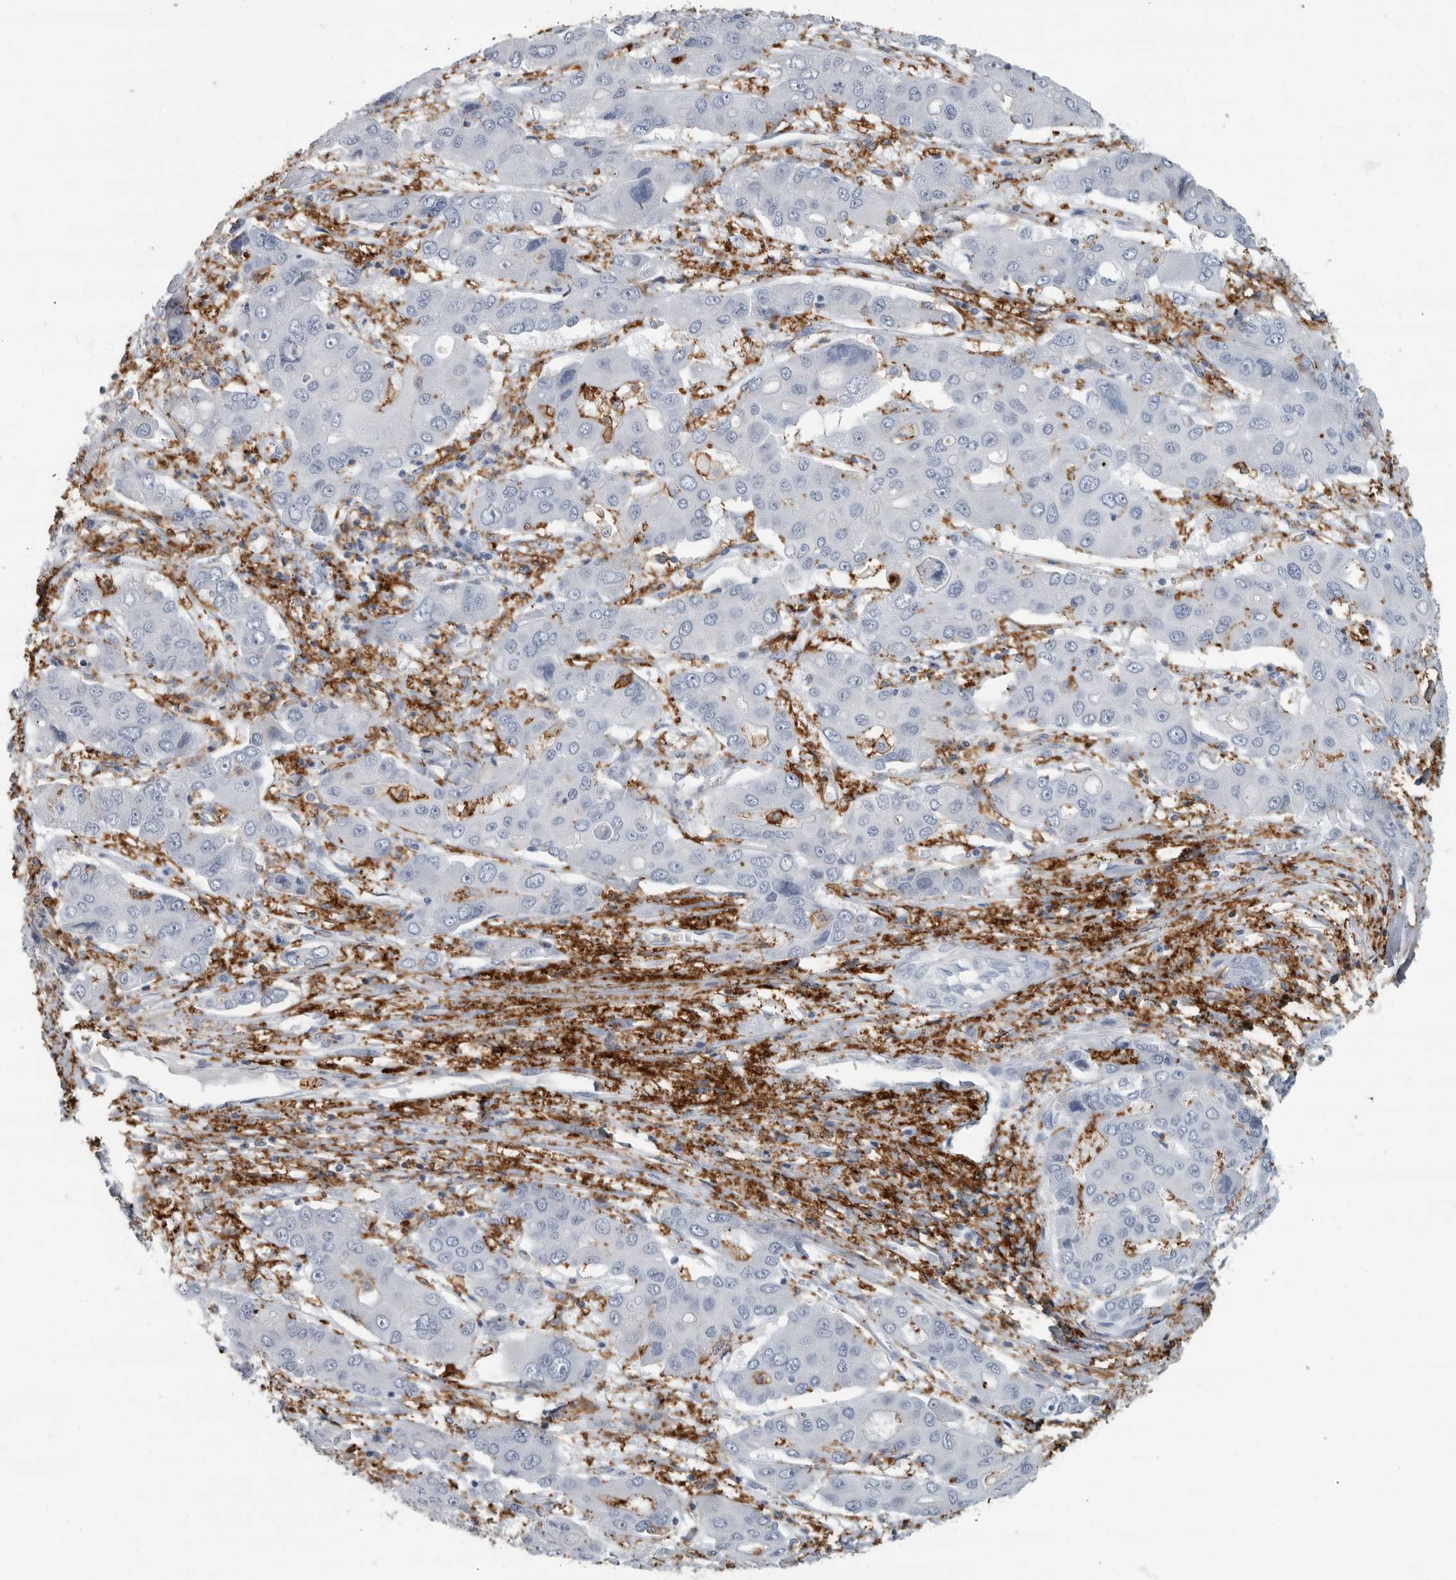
{"staining": {"intensity": "negative", "quantity": "none", "location": "none"}, "tissue": "liver cancer", "cell_type": "Tumor cells", "image_type": "cancer", "snomed": [{"axis": "morphology", "description": "Cholangiocarcinoma"}, {"axis": "topography", "description": "Liver"}], "caption": "Human liver cancer (cholangiocarcinoma) stained for a protein using immunohistochemistry (IHC) demonstrates no positivity in tumor cells.", "gene": "FCER1G", "patient": {"sex": "male", "age": 67}}